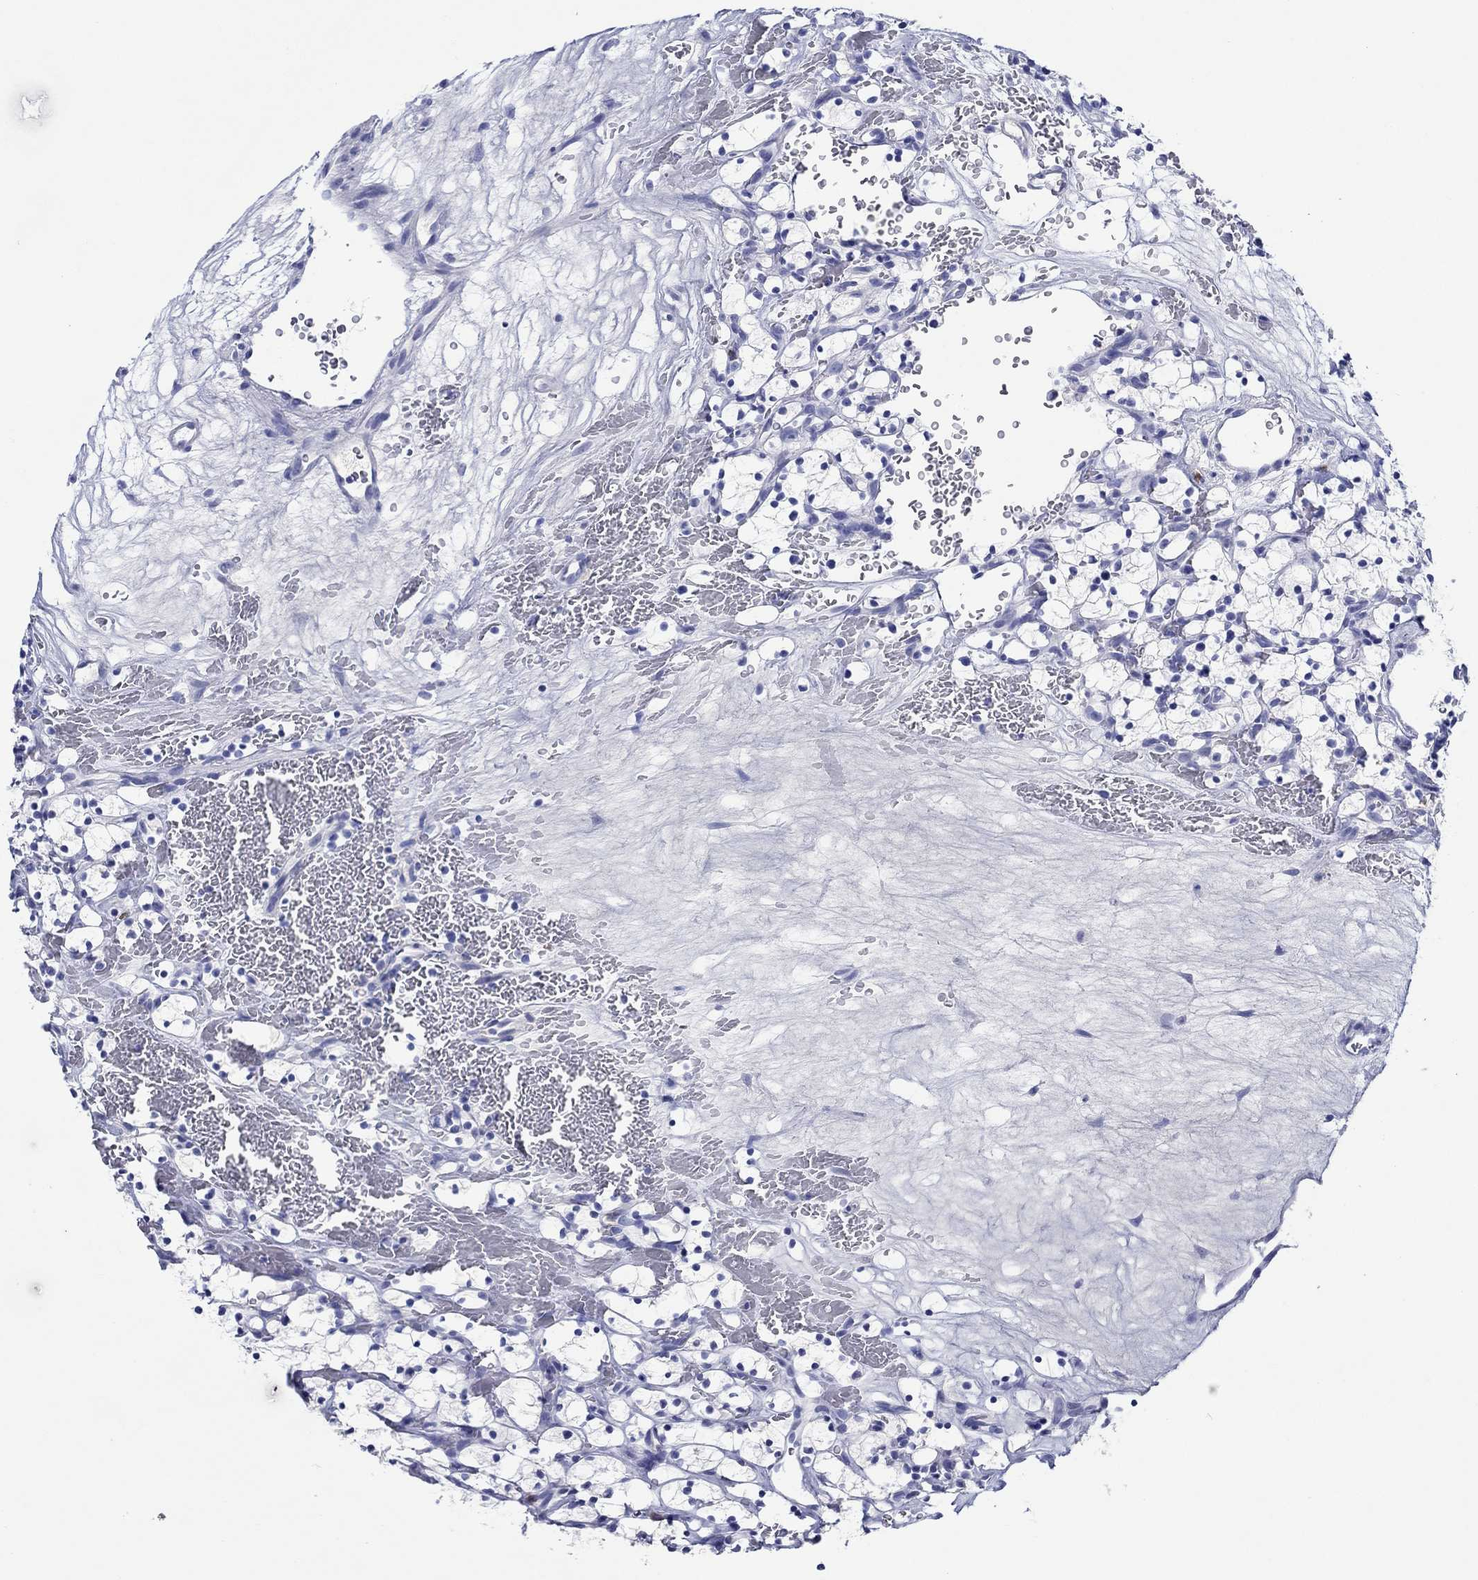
{"staining": {"intensity": "negative", "quantity": "none", "location": "none"}, "tissue": "renal cancer", "cell_type": "Tumor cells", "image_type": "cancer", "snomed": [{"axis": "morphology", "description": "Adenocarcinoma, NOS"}, {"axis": "topography", "description": "Kidney"}], "caption": "IHC of renal cancer (adenocarcinoma) reveals no positivity in tumor cells.", "gene": "EPX", "patient": {"sex": "female", "age": 64}}